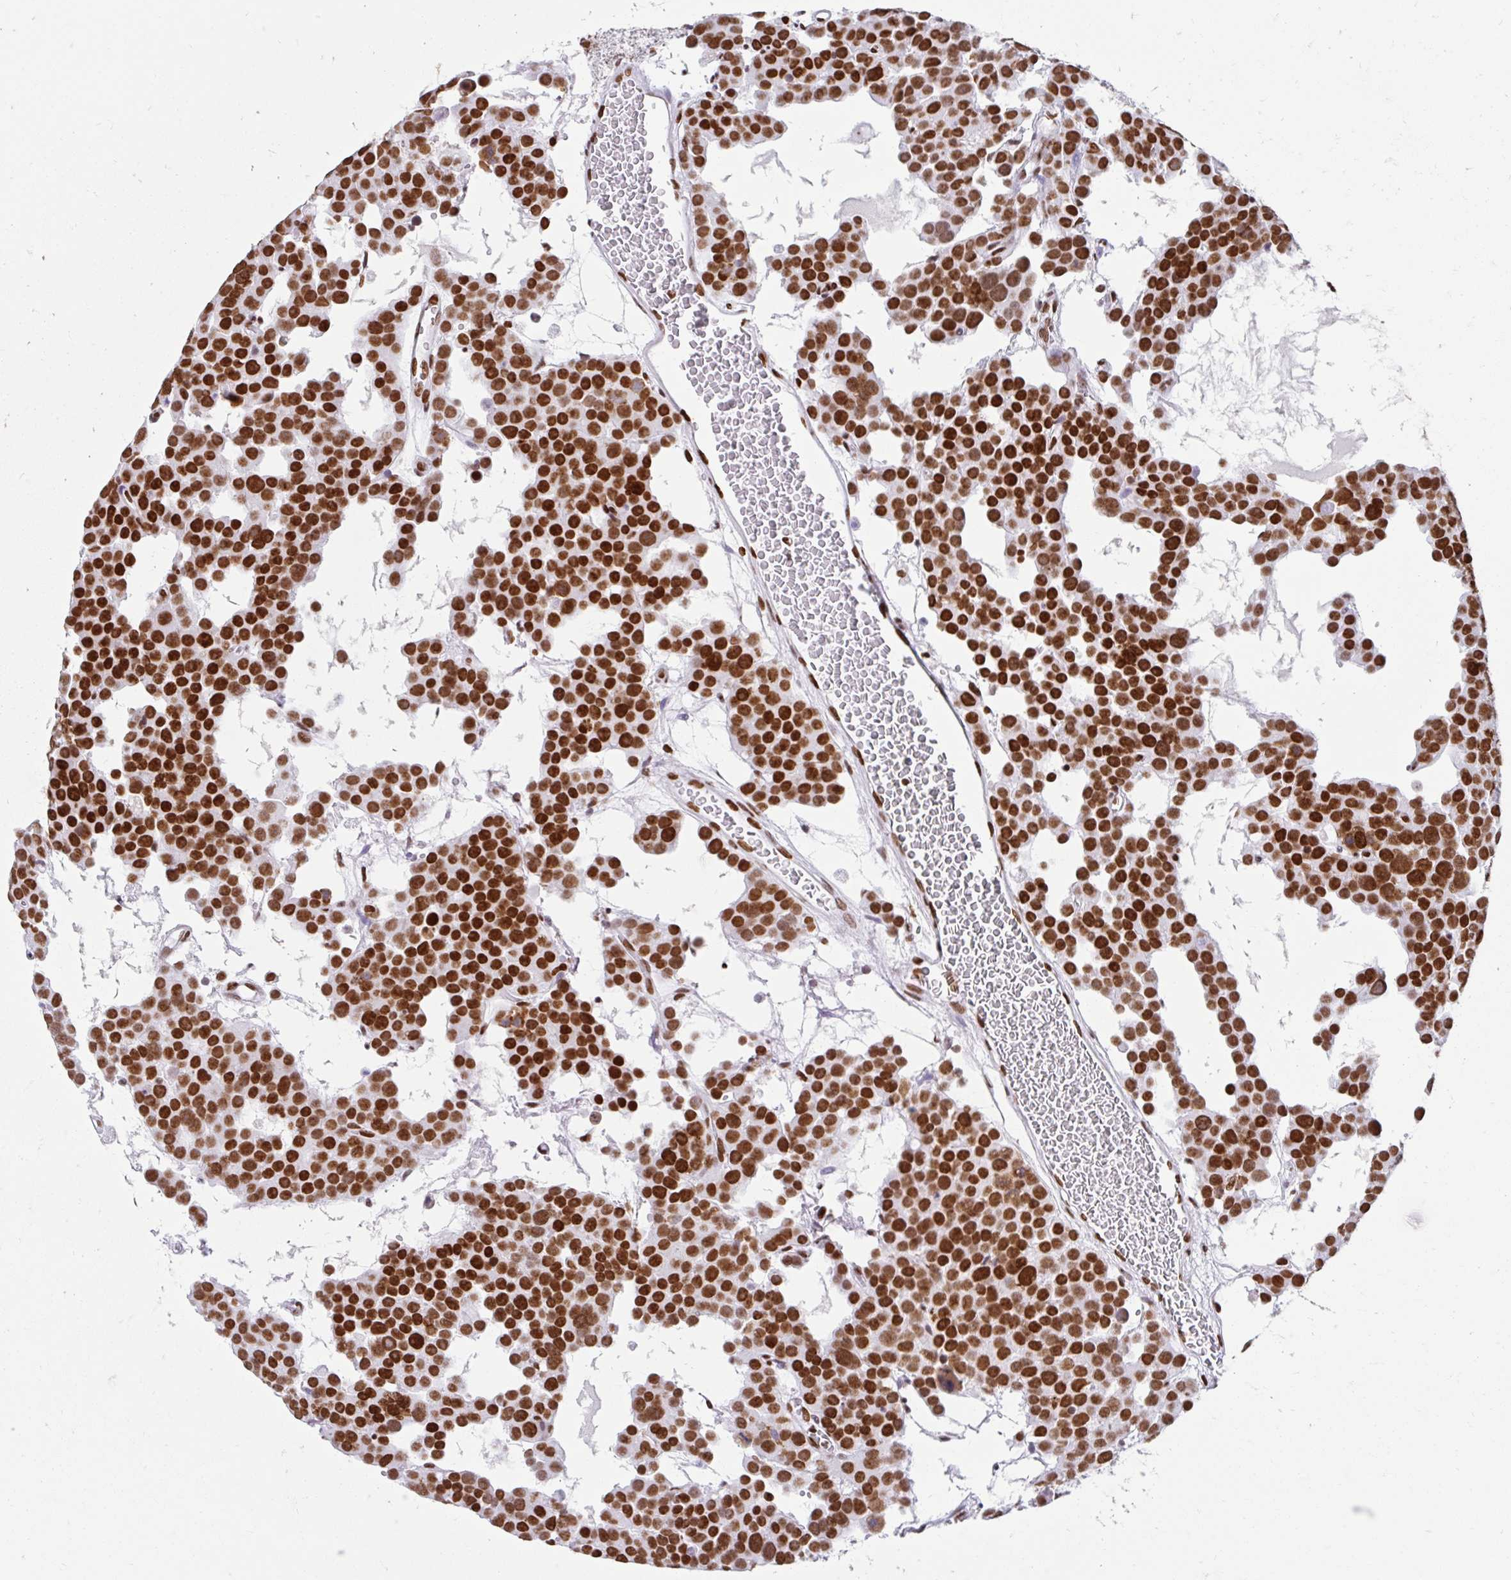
{"staining": {"intensity": "strong", "quantity": ">75%", "location": "nuclear"}, "tissue": "testis cancer", "cell_type": "Tumor cells", "image_type": "cancer", "snomed": [{"axis": "morphology", "description": "Seminoma, NOS"}, {"axis": "topography", "description": "Testis"}], "caption": "A histopathology image of human testis cancer stained for a protein displays strong nuclear brown staining in tumor cells. (Stains: DAB in brown, nuclei in blue, Microscopy: brightfield microscopy at high magnification).", "gene": "KHDRBS1", "patient": {"sex": "male", "age": 71}}